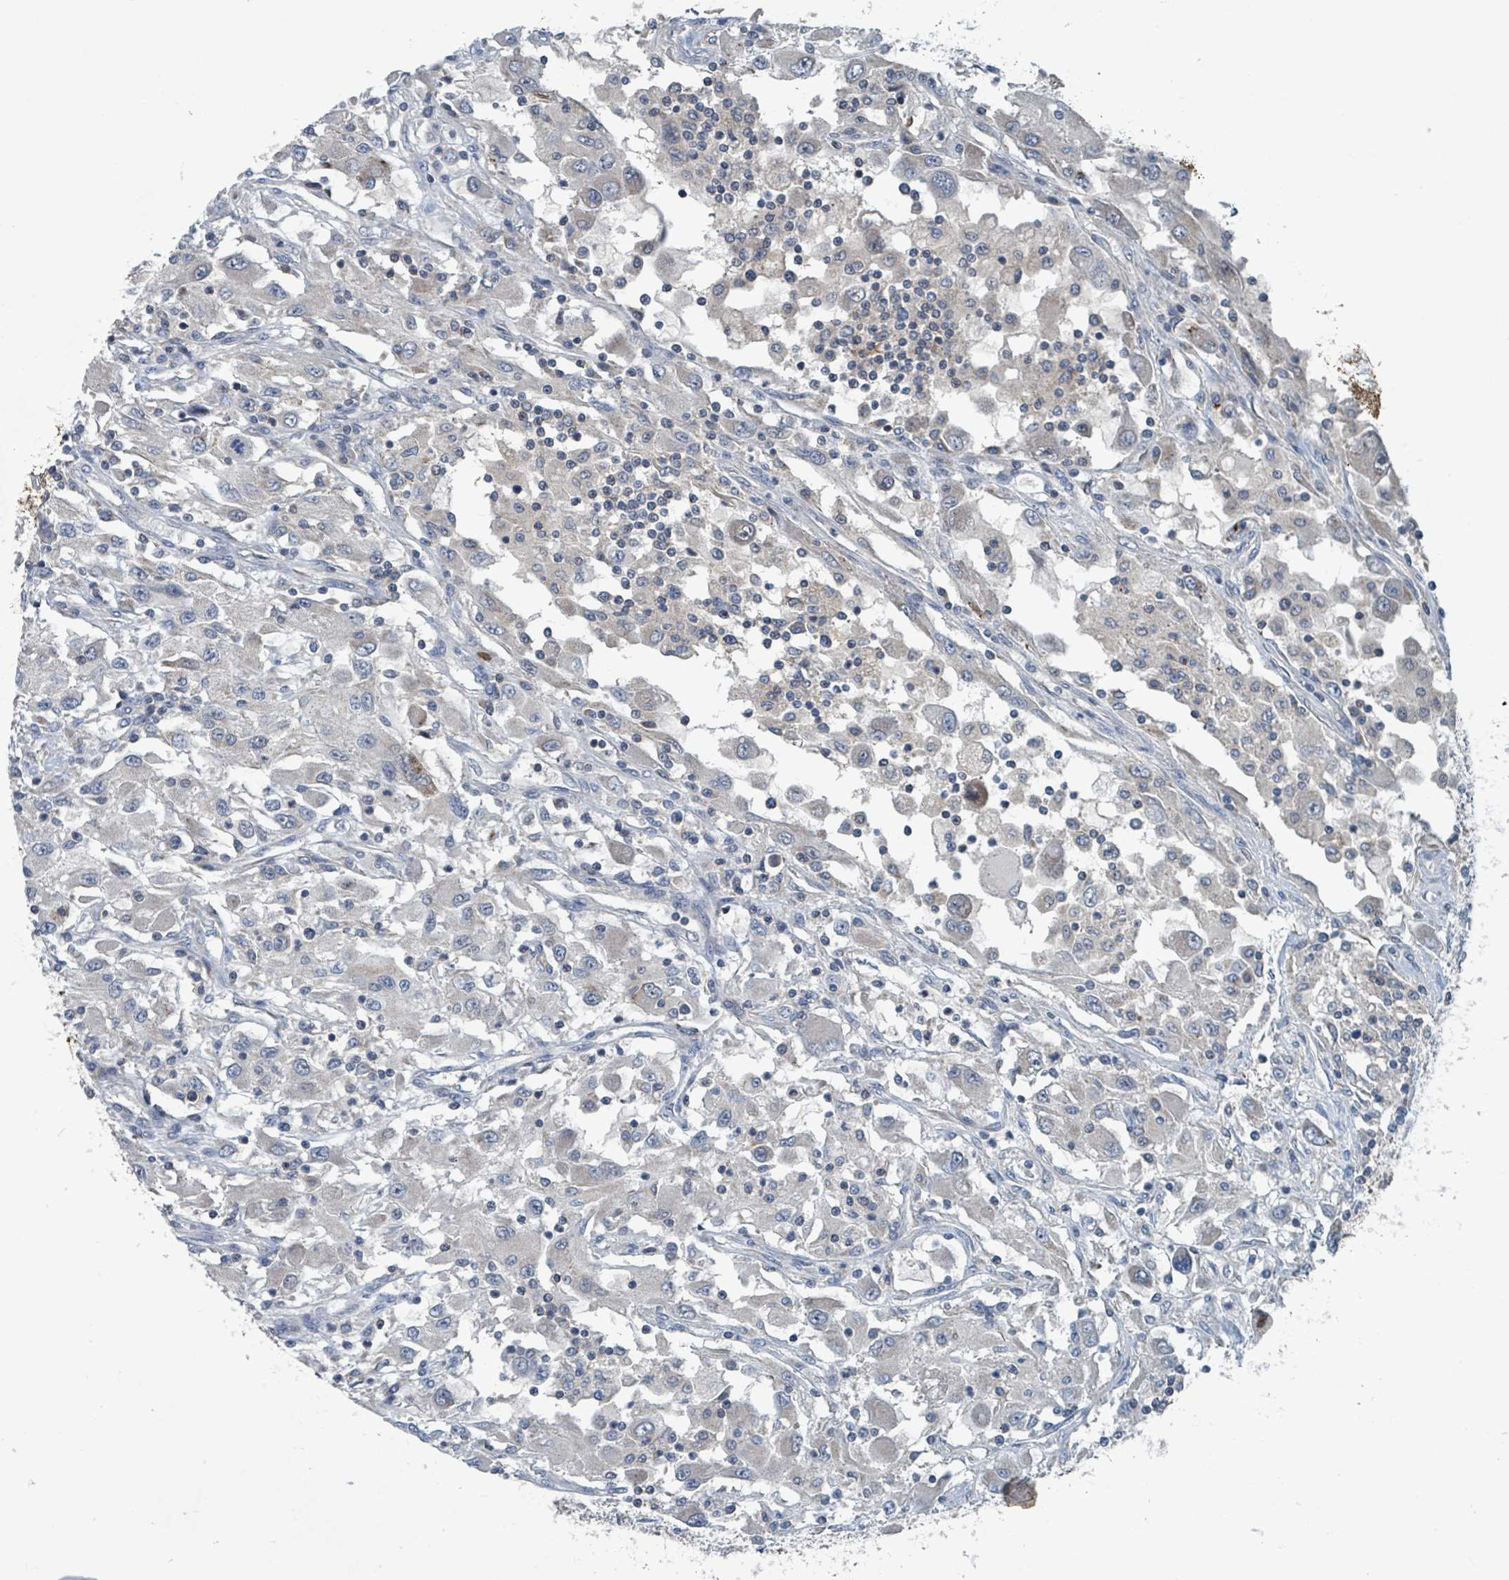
{"staining": {"intensity": "negative", "quantity": "none", "location": "none"}, "tissue": "renal cancer", "cell_type": "Tumor cells", "image_type": "cancer", "snomed": [{"axis": "morphology", "description": "Adenocarcinoma, NOS"}, {"axis": "topography", "description": "Kidney"}], "caption": "This micrograph is of renal adenocarcinoma stained with IHC to label a protein in brown with the nuclei are counter-stained blue. There is no expression in tumor cells.", "gene": "ACBD4", "patient": {"sex": "female", "age": 67}}